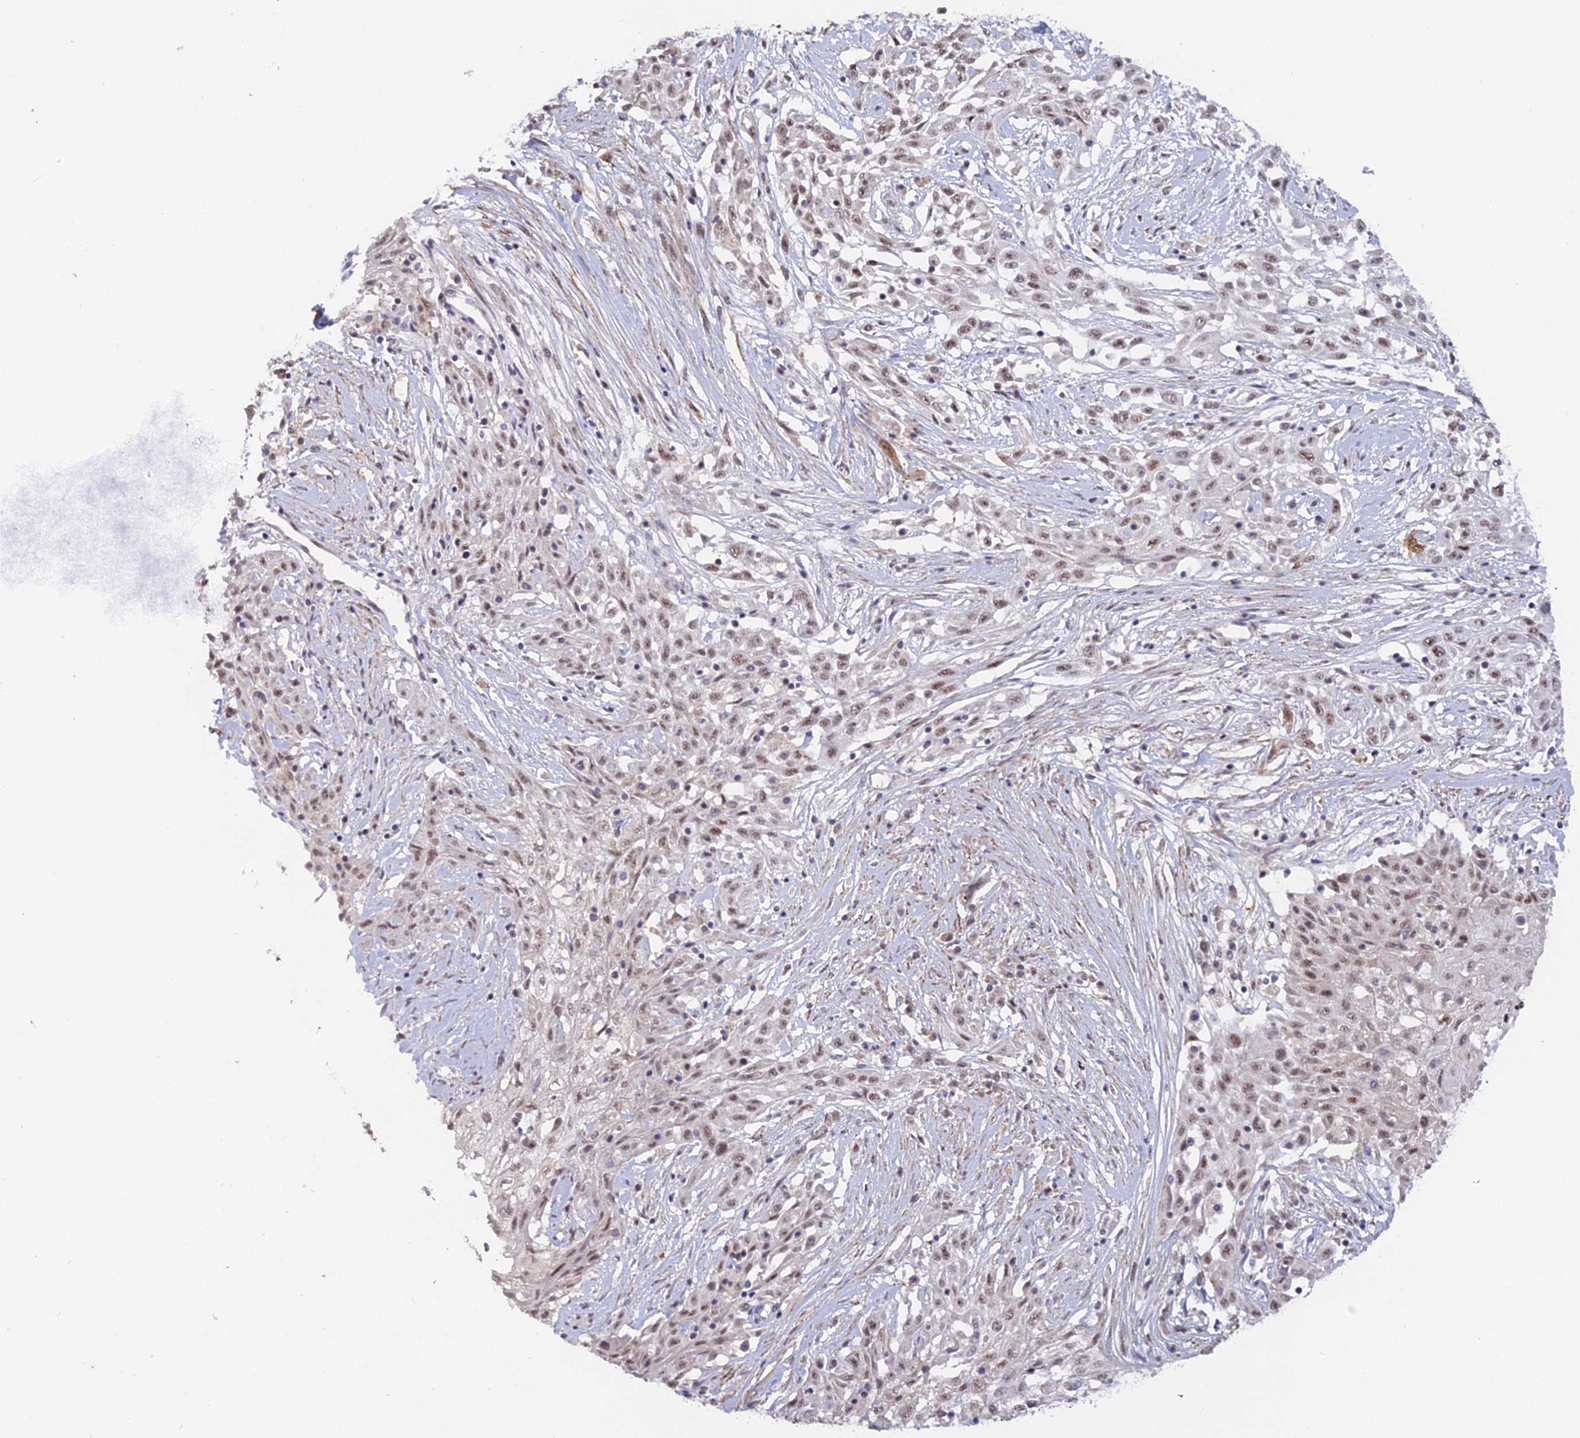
{"staining": {"intensity": "weak", "quantity": ">75%", "location": "nuclear"}, "tissue": "skin cancer", "cell_type": "Tumor cells", "image_type": "cancer", "snomed": [{"axis": "morphology", "description": "Squamous cell carcinoma, NOS"}, {"axis": "morphology", "description": "Squamous cell carcinoma, metastatic, NOS"}, {"axis": "topography", "description": "Skin"}, {"axis": "topography", "description": "Lymph node"}], "caption": "Brown immunohistochemical staining in skin metastatic squamous cell carcinoma reveals weak nuclear staining in approximately >75% of tumor cells. The protein is stained brown, and the nuclei are stained in blue (DAB (3,3'-diaminobenzidine) IHC with brightfield microscopy, high magnification).", "gene": "CCDC154", "patient": {"sex": "male", "age": 75}}